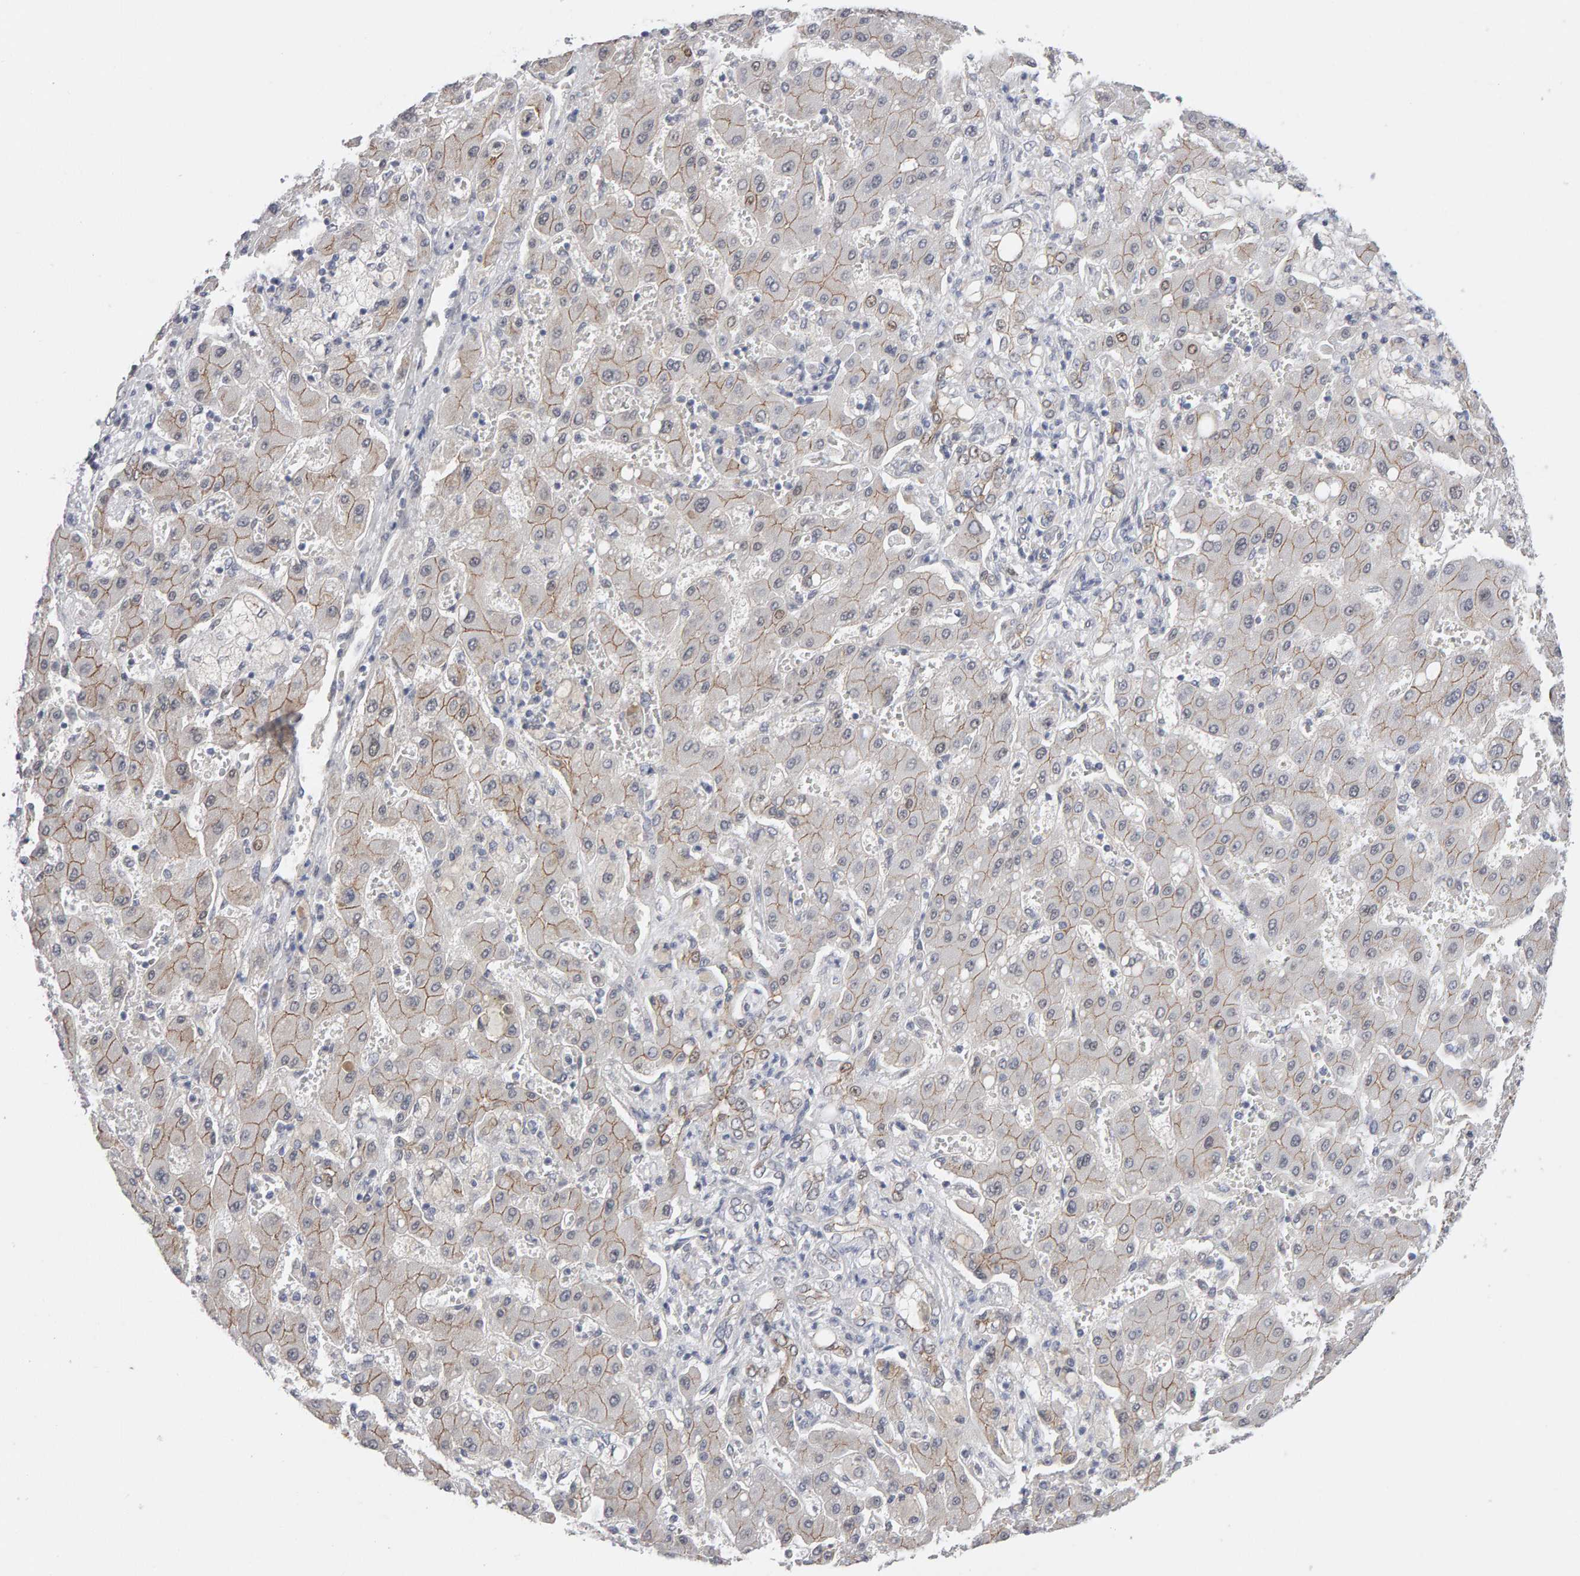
{"staining": {"intensity": "weak", "quantity": ">75%", "location": "cytoplasmic/membranous"}, "tissue": "liver cancer", "cell_type": "Tumor cells", "image_type": "cancer", "snomed": [{"axis": "morphology", "description": "Cholangiocarcinoma"}, {"axis": "topography", "description": "Liver"}], "caption": "This photomicrograph reveals cholangiocarcinoma (liver) stained with immunohistochemistry (IHC) to label a protein in brown. The cytoplasmic/membranous of tumor cells show weak positivity for the protein. Nuclei are counter-stained blue.", "gene": "HNF4A", "patient": {"sex": "male", "age": 50}}